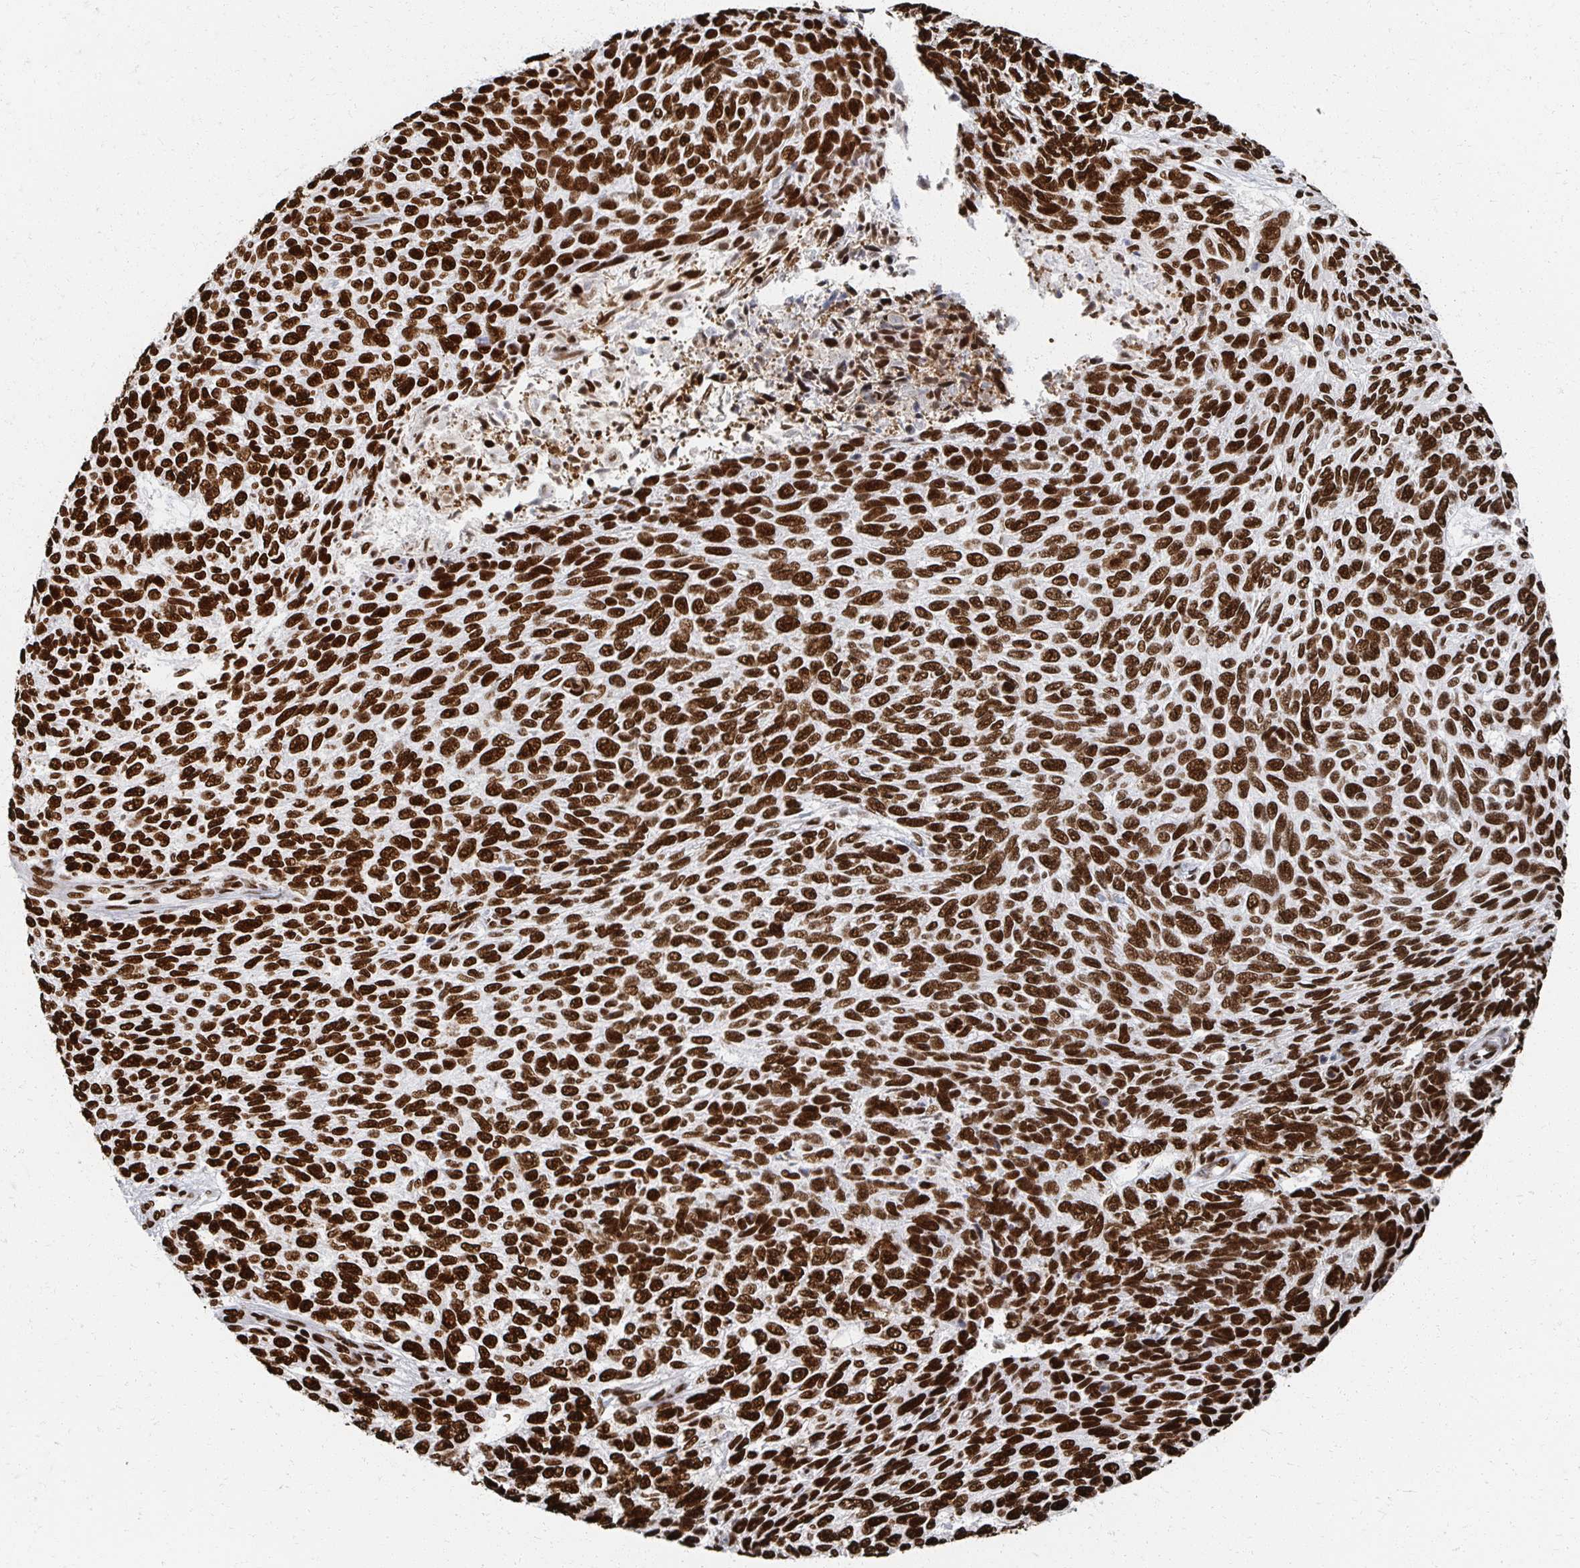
{"staining": {"intensity": "strong", "quantity": ">75%", "location": "nuclear"}, "tissue": "skin cancer", "cell_type": "Tumor cells", "image_type": "cancer", "snomed": [{"axis": "morphology", "description": "Basal cell carcinoma"}, {"axis": "topography", "description": "Skin"}], "caption": "Immunohistochemistry photomicrograph of human basal cell carcinoma (skin) stained for a protein (brown), which exhibits high levels of strong nuclear staining in approximately >75% of tumor cells.", "gene": "RBBP7", "patient": {"sex": "female", "age": 65}}